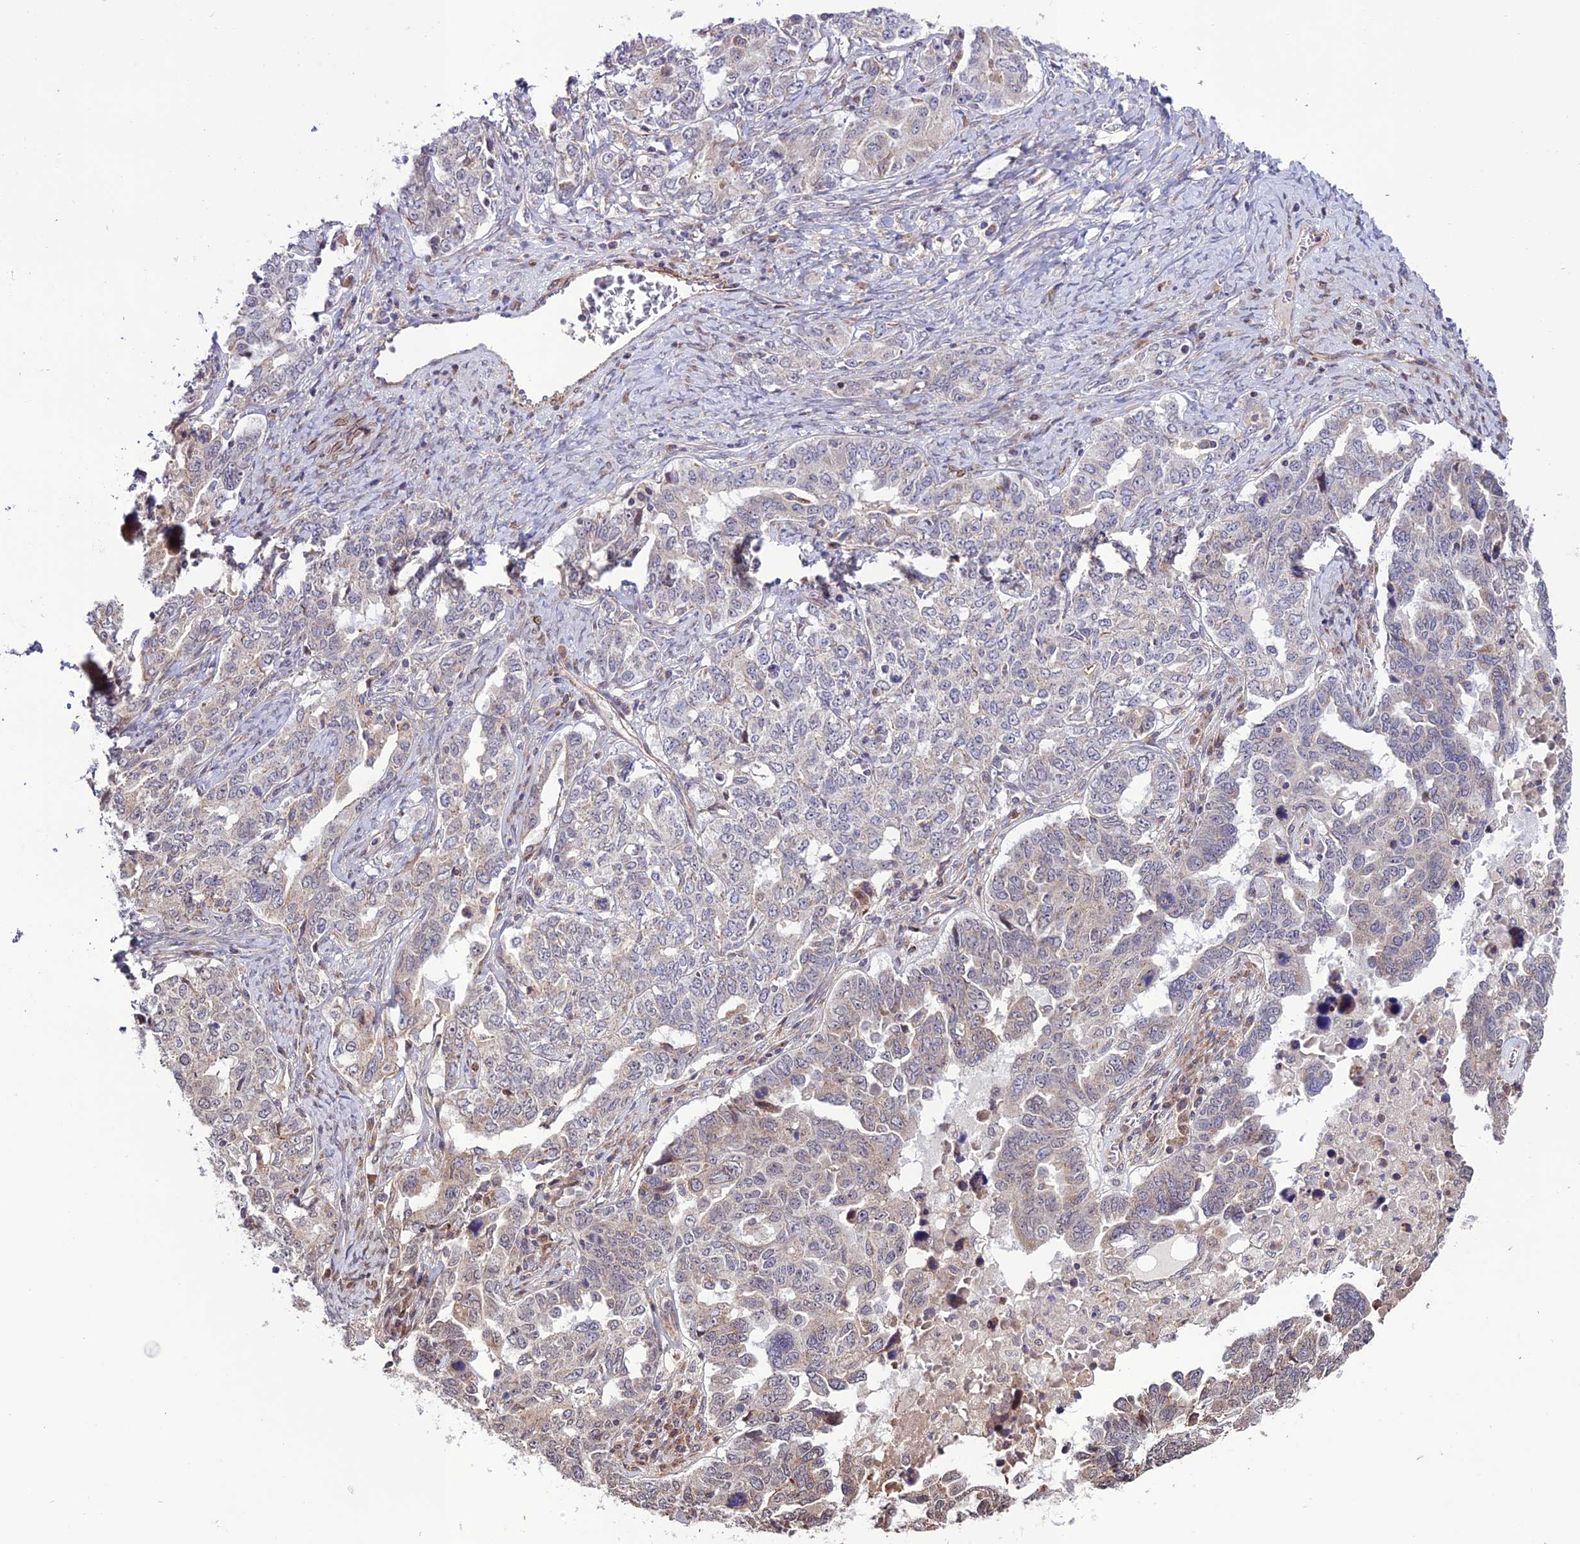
{"staining": {"intensity": "negative", "quantity": "none", "location": "none"}, "tissue": "ovarian cancer", "cell_type": "Tumor cells", "image_type": "cancer", "snomed": [{"axis": "morphology", "description": "Carcinoma, endometroid"}, {"axis": "topography", "description": "Ovary"}], "caption": "An IHC micrograph of ovarian cancer (endometroid carcinoma) is shown. There is no staining in tumor cells of ovarian cancer (endometroid carcinoma). (DAB immunohistochemistry (IHC) with hematoxylin counter stain).", "gene": "TNIP3", "patient": {"sex": "female", "age": 62}}